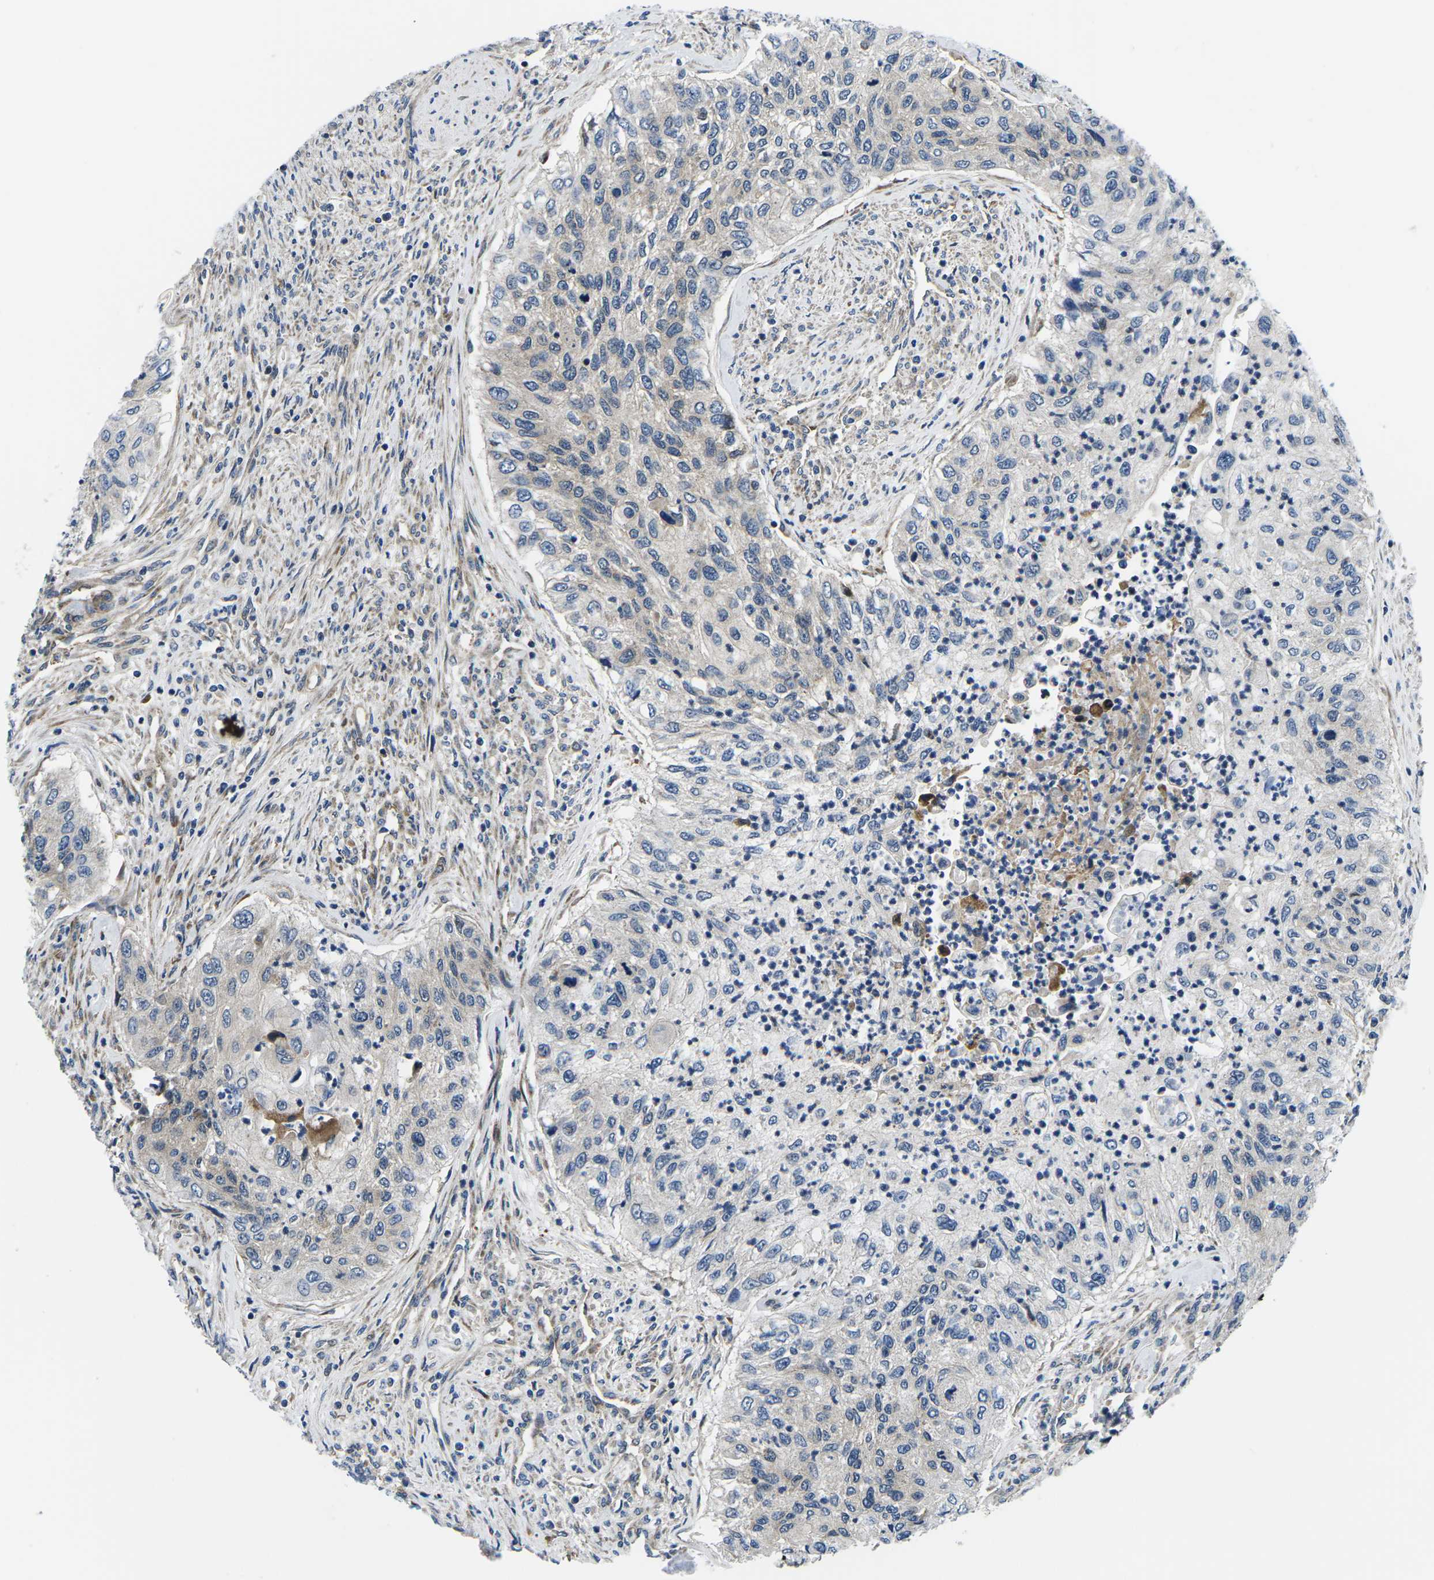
{"staining": {"intensity": "negative", "quantity": "none", "location": "none"}, "tissue": "urothelial cancer", "cell_type": "Tumor cells", "image_type": "cancer", "snomed": [{"axis": "morphology", "description": "Urothelial carcinoma, High grade"}, {"axis": "topography", "description": "Urinary bladder"}], "caption": "Tumor cells are negative for brown protein staining in urothelial cancer.", "gene": "EIF4E", "patient": {"sex": "female", "age": 60}}